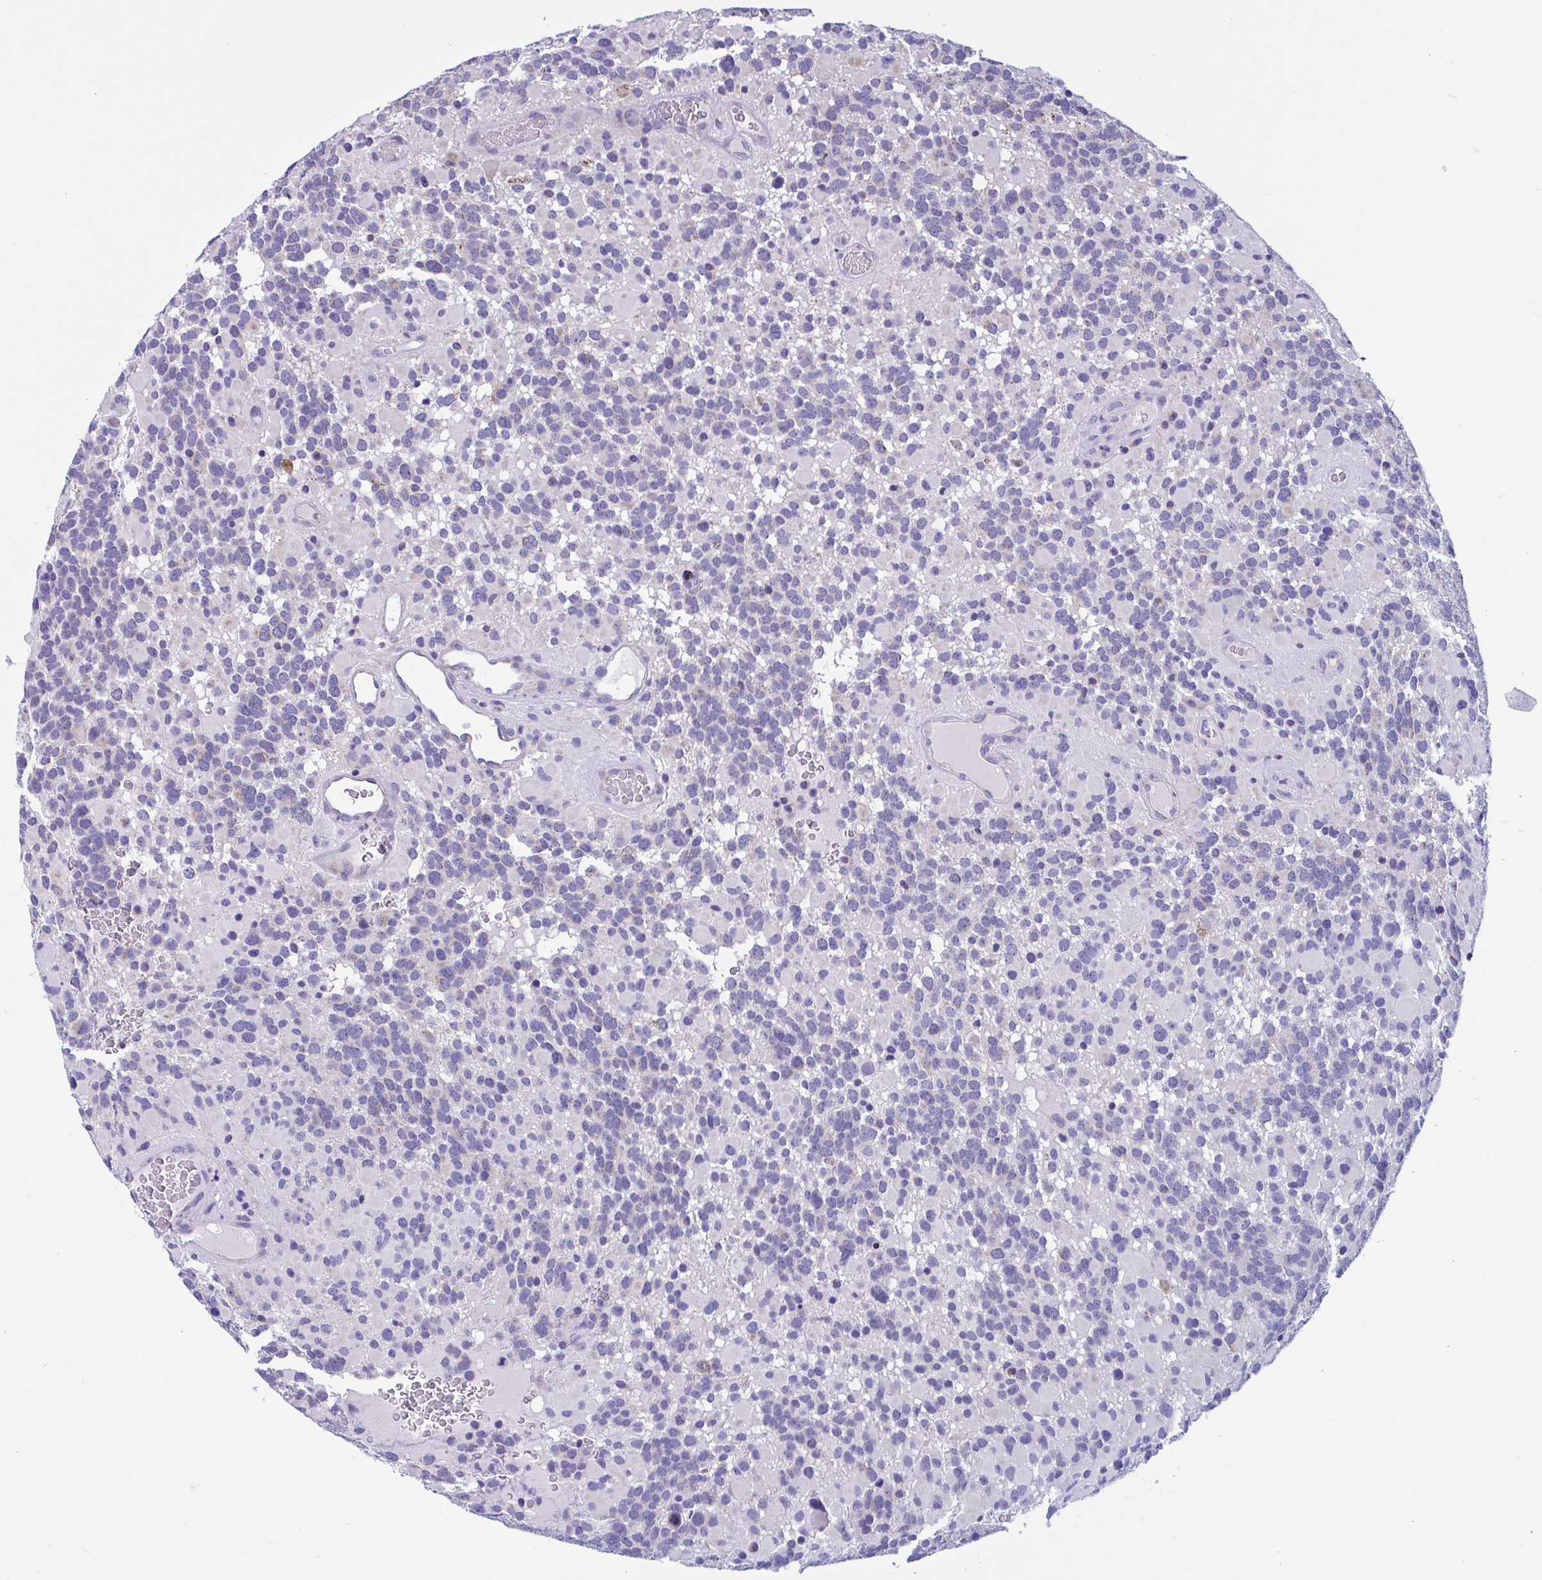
{"staining": {"intensity": "negative", "quantity": "none", "location": "none"}, "tissue": "glioma", "cell_type": "Tumor cells", "image_type": "cancer", "snomed": [{"axis": "morphology", "description": "Glioma, malignant, High grade"}, {"axis": "topography", "description": "Brain"}], "caption": "The photomicrograph displays no significant staining in tumor cells of malignant glioma (high-grade).", "gene": "OR13A1", "patient": {"sex": "female", "age": 40}}